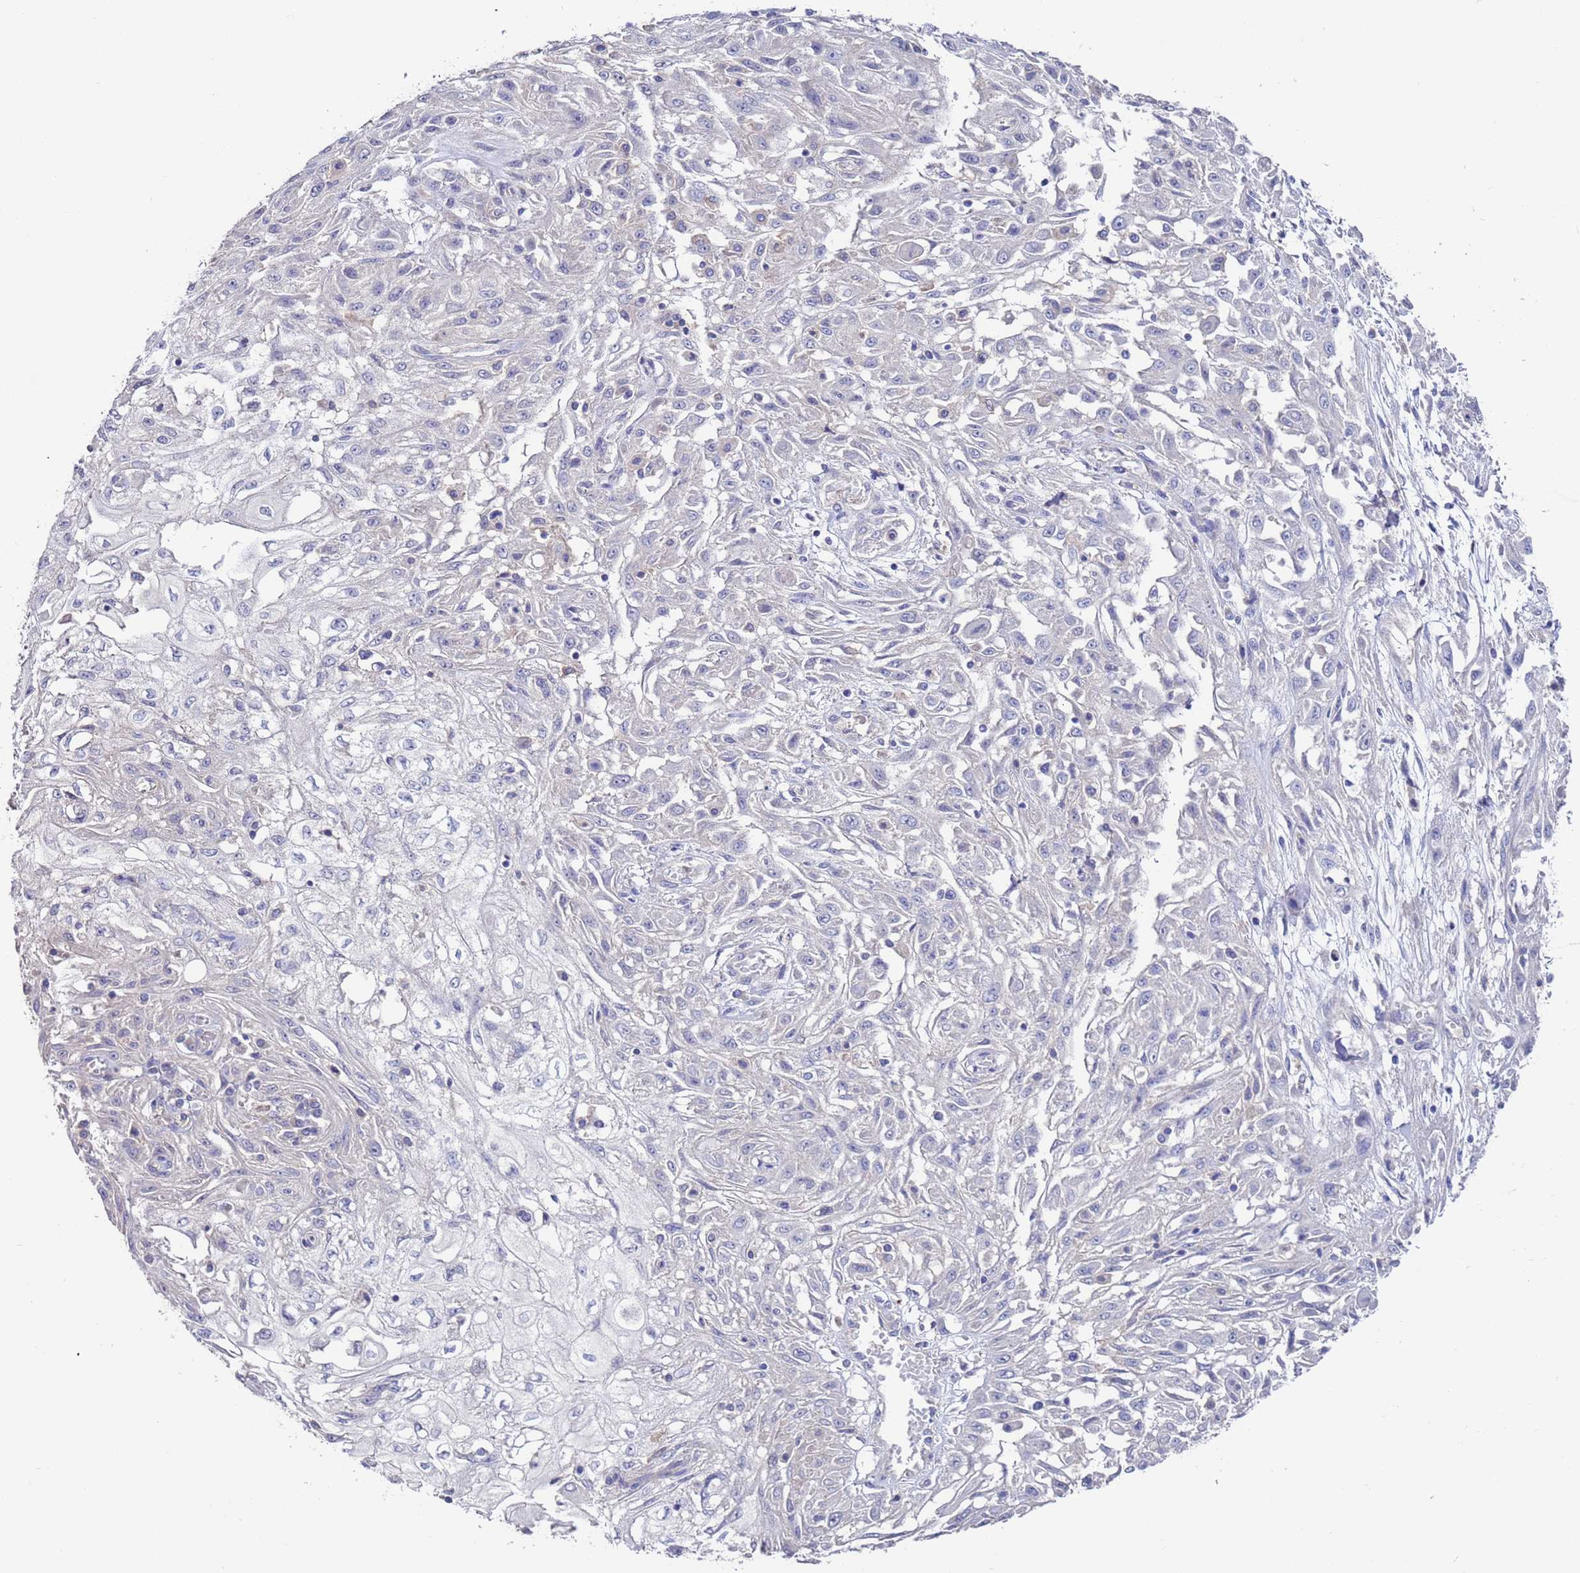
{"staining": {"intensity": "negative", "quantity": "none", "location": "none"}, "tissue": "skin cancer", "cell_type": "Tumor cells", "image_type": "cancer", "snomed": [{"axis": "morphology", "description": "Squamous cell carcinoma, NOS"}, {"axis": "morphology", "description": "Squamous cell carcinoma, metastatic, NOS"}, {"axis": "topography", "description": "Skin"}, {"axis": "topography", "description": "Lymph node"}], "caption": "Immunohistochemical staining of skin cancer (metastatic squamous cell carcinoma) displays no significant positivity in tumor cells.", "gene": "KRTCAP3", "patient": {"sex": "male", "age": 75}}